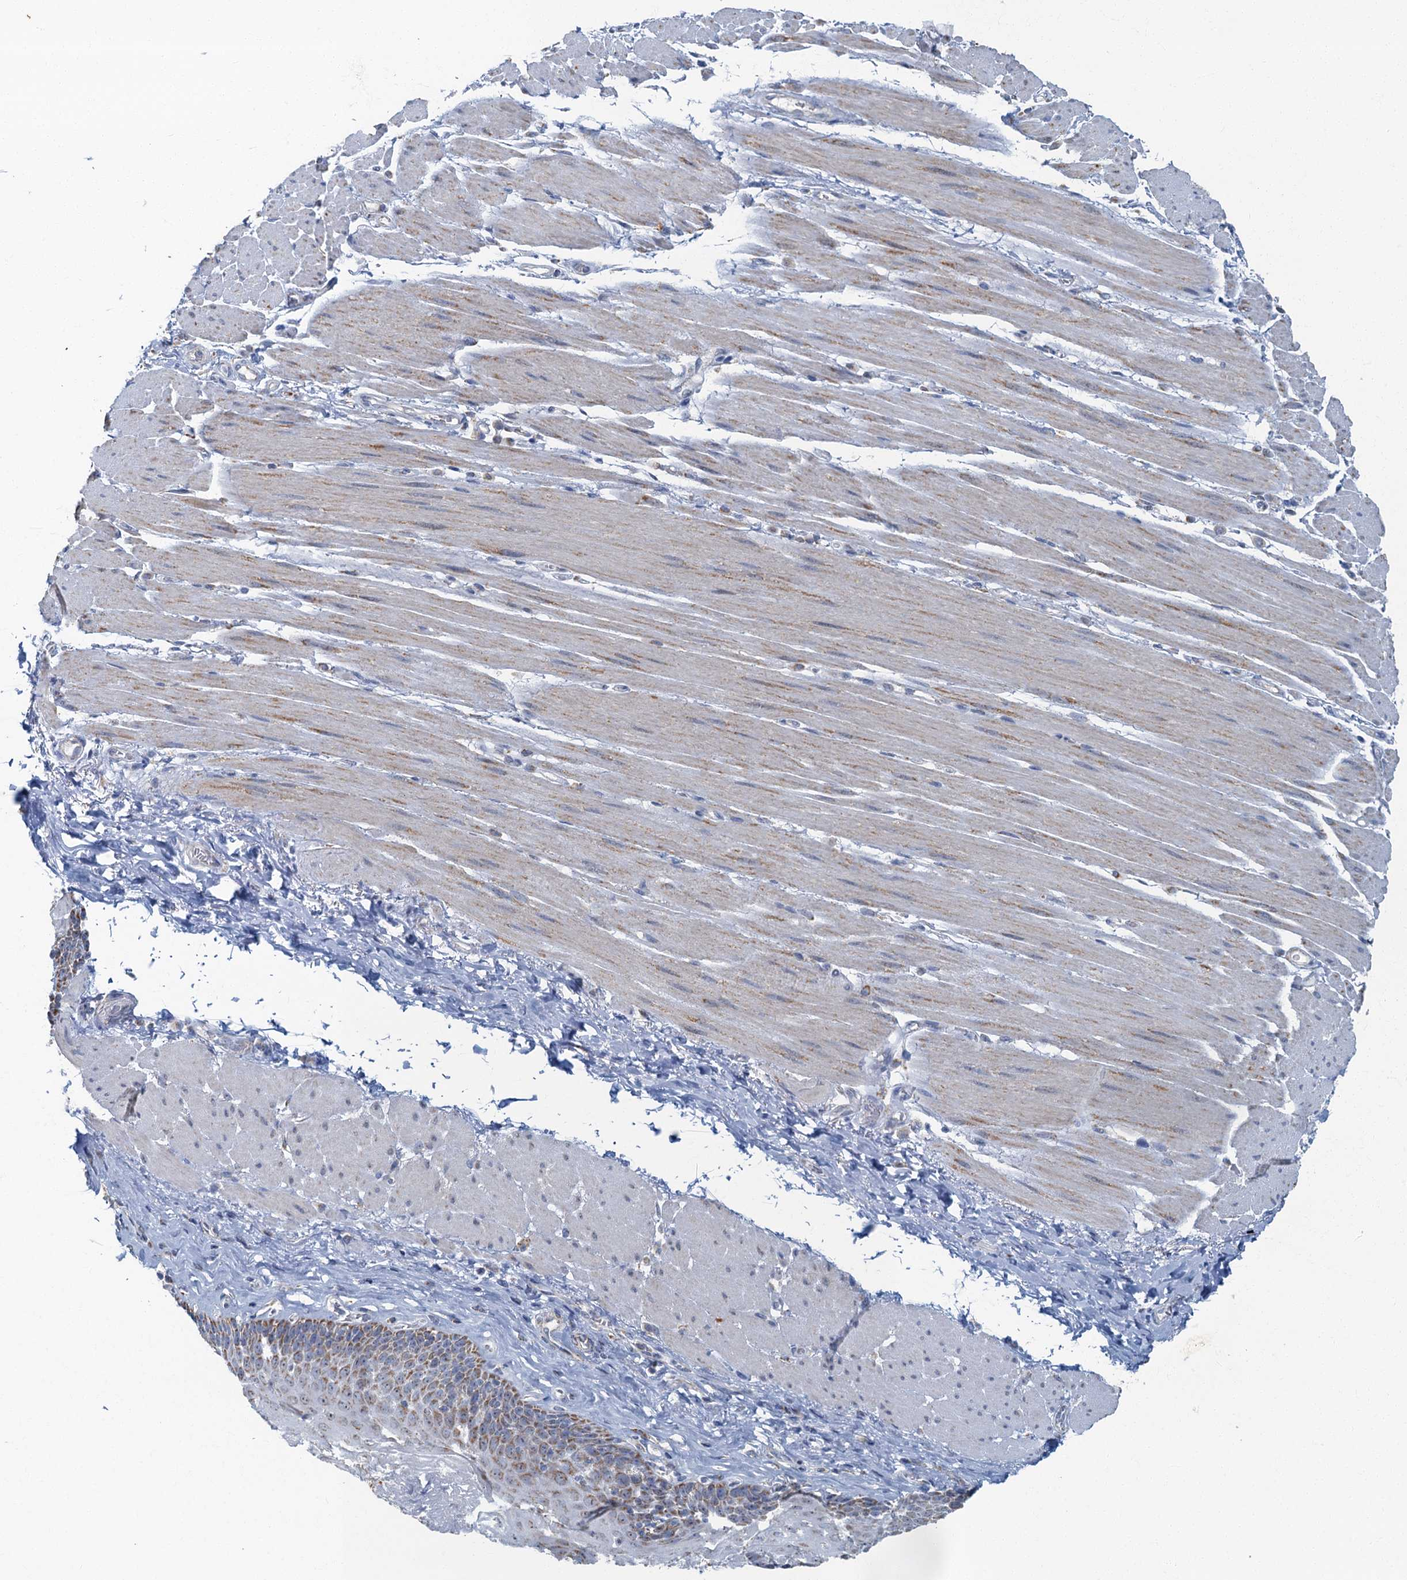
{"staining": {"intensity": "moderate", "quantity": "25%-75%", "location": "cytoplasmic/membranous"}, "tissue": "esophagus", "cell_type": "Squamous epithelial cells", "image_type": "normal", "snomed": [{"axis": "morphology", "description": "Normal tissue, NOS"}, {"axis": "topography", "description": "Esophagus"}], "caption": "Immunohistochemical staining of unremarkable human esophagus exhibits moderate cytoplasmic/membranous protein positivity in about 25%-75% of squamous epithelial cells.", "gene": "RAD9B", "patient": {"sex": "female", "age": 66}}